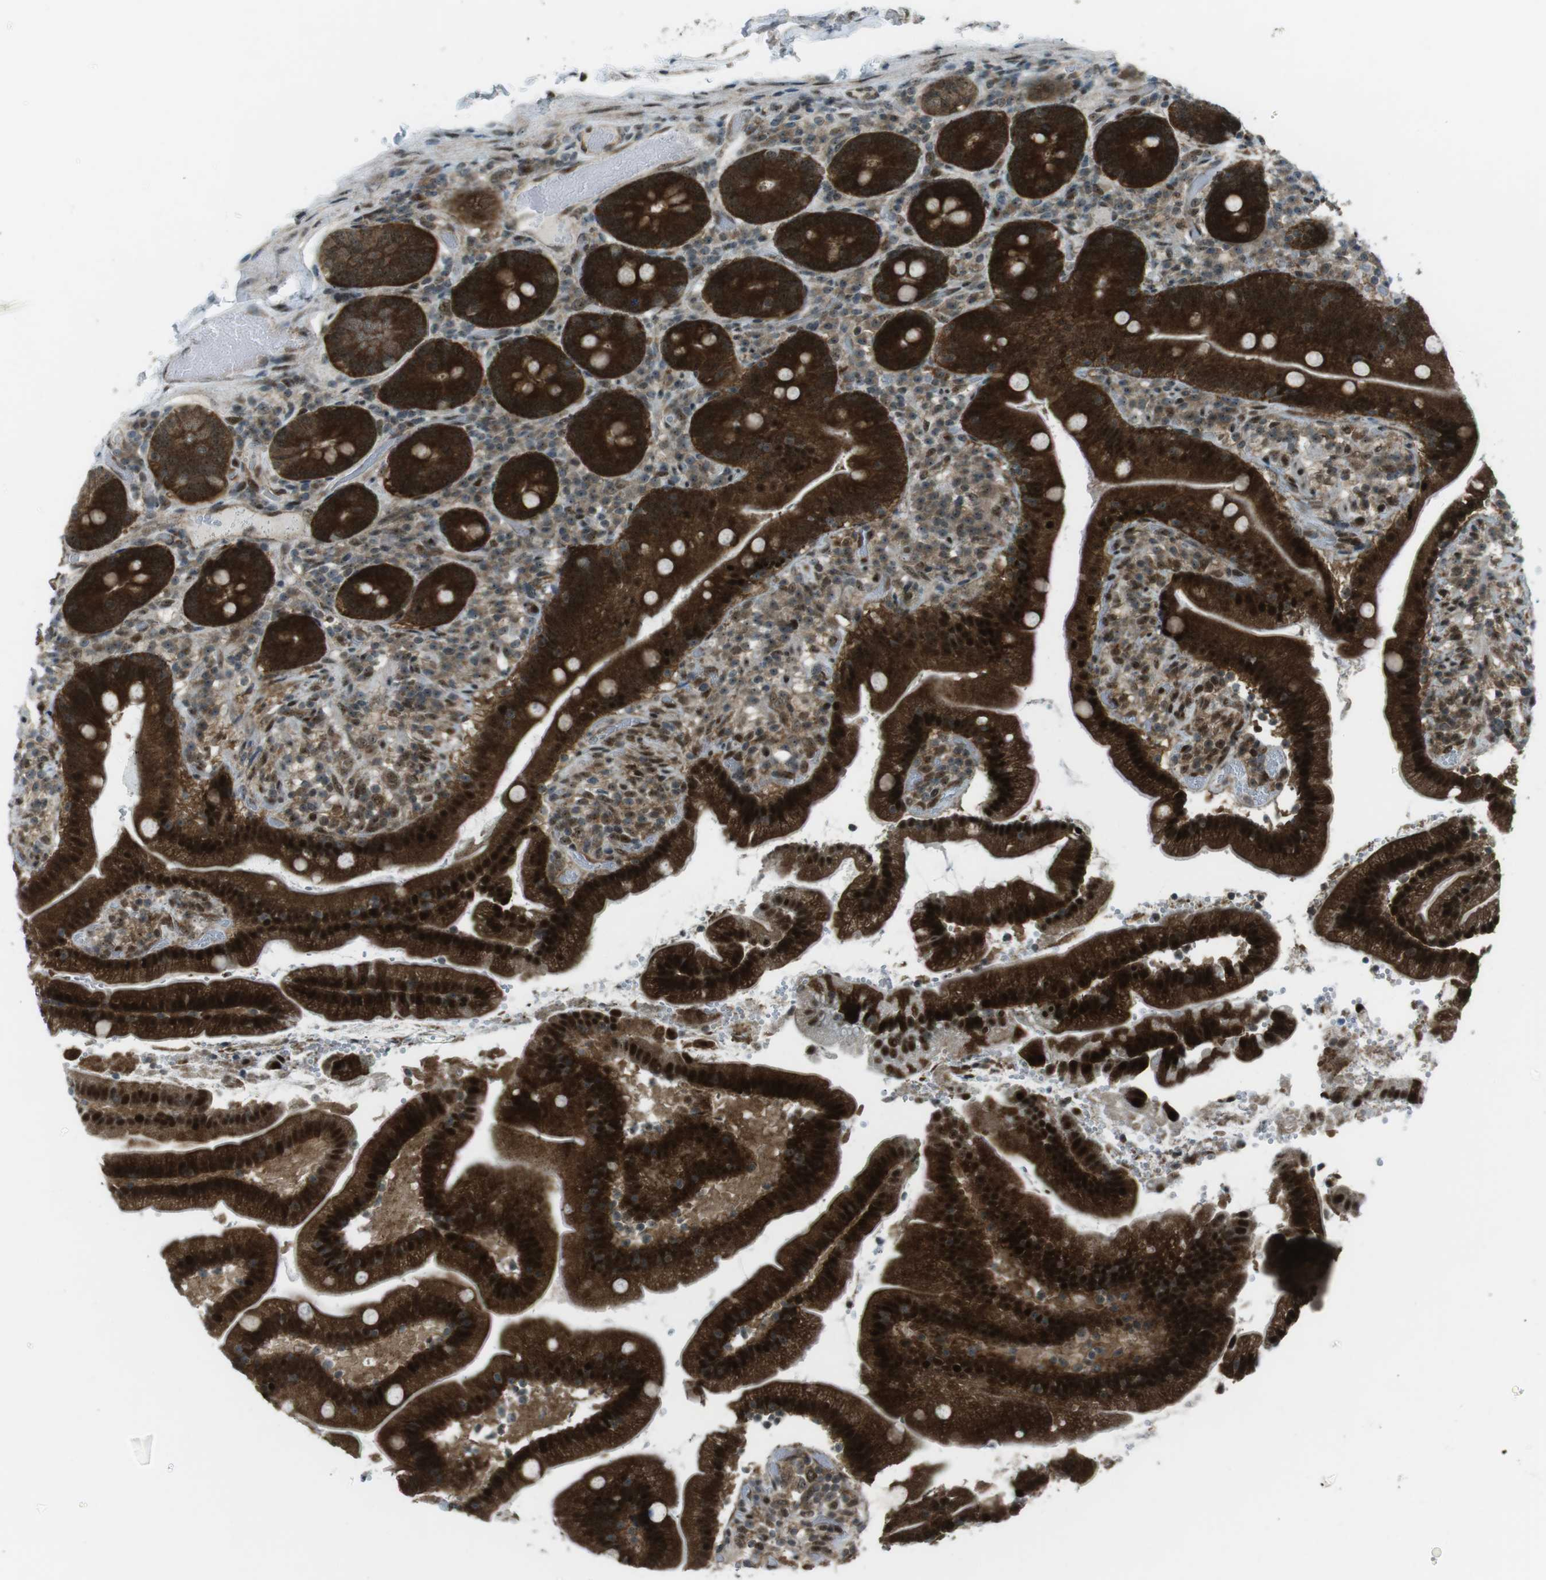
{"staining": {"intensity": "strong", "quantity": ">75%", "location": "cytoplasmic/membranous,nuclear"}, "tissue": "duodenum", "cell_type": "Glandular cells", "image_type": "normal", "snomed": [{"axis": "morphology", "description": "Normal tissue, NOS"}, {"axis": "topography", "description": "Duodenum"}], "caption": "Strong cytoplasmic/membranous,nuclear expression for a protein is present in about >75% of glandular cells of unremarkable duodenum using immunohistochemistry.", "gene": "CSNK1D", "patient": {"sex": "male", "age": 66}}